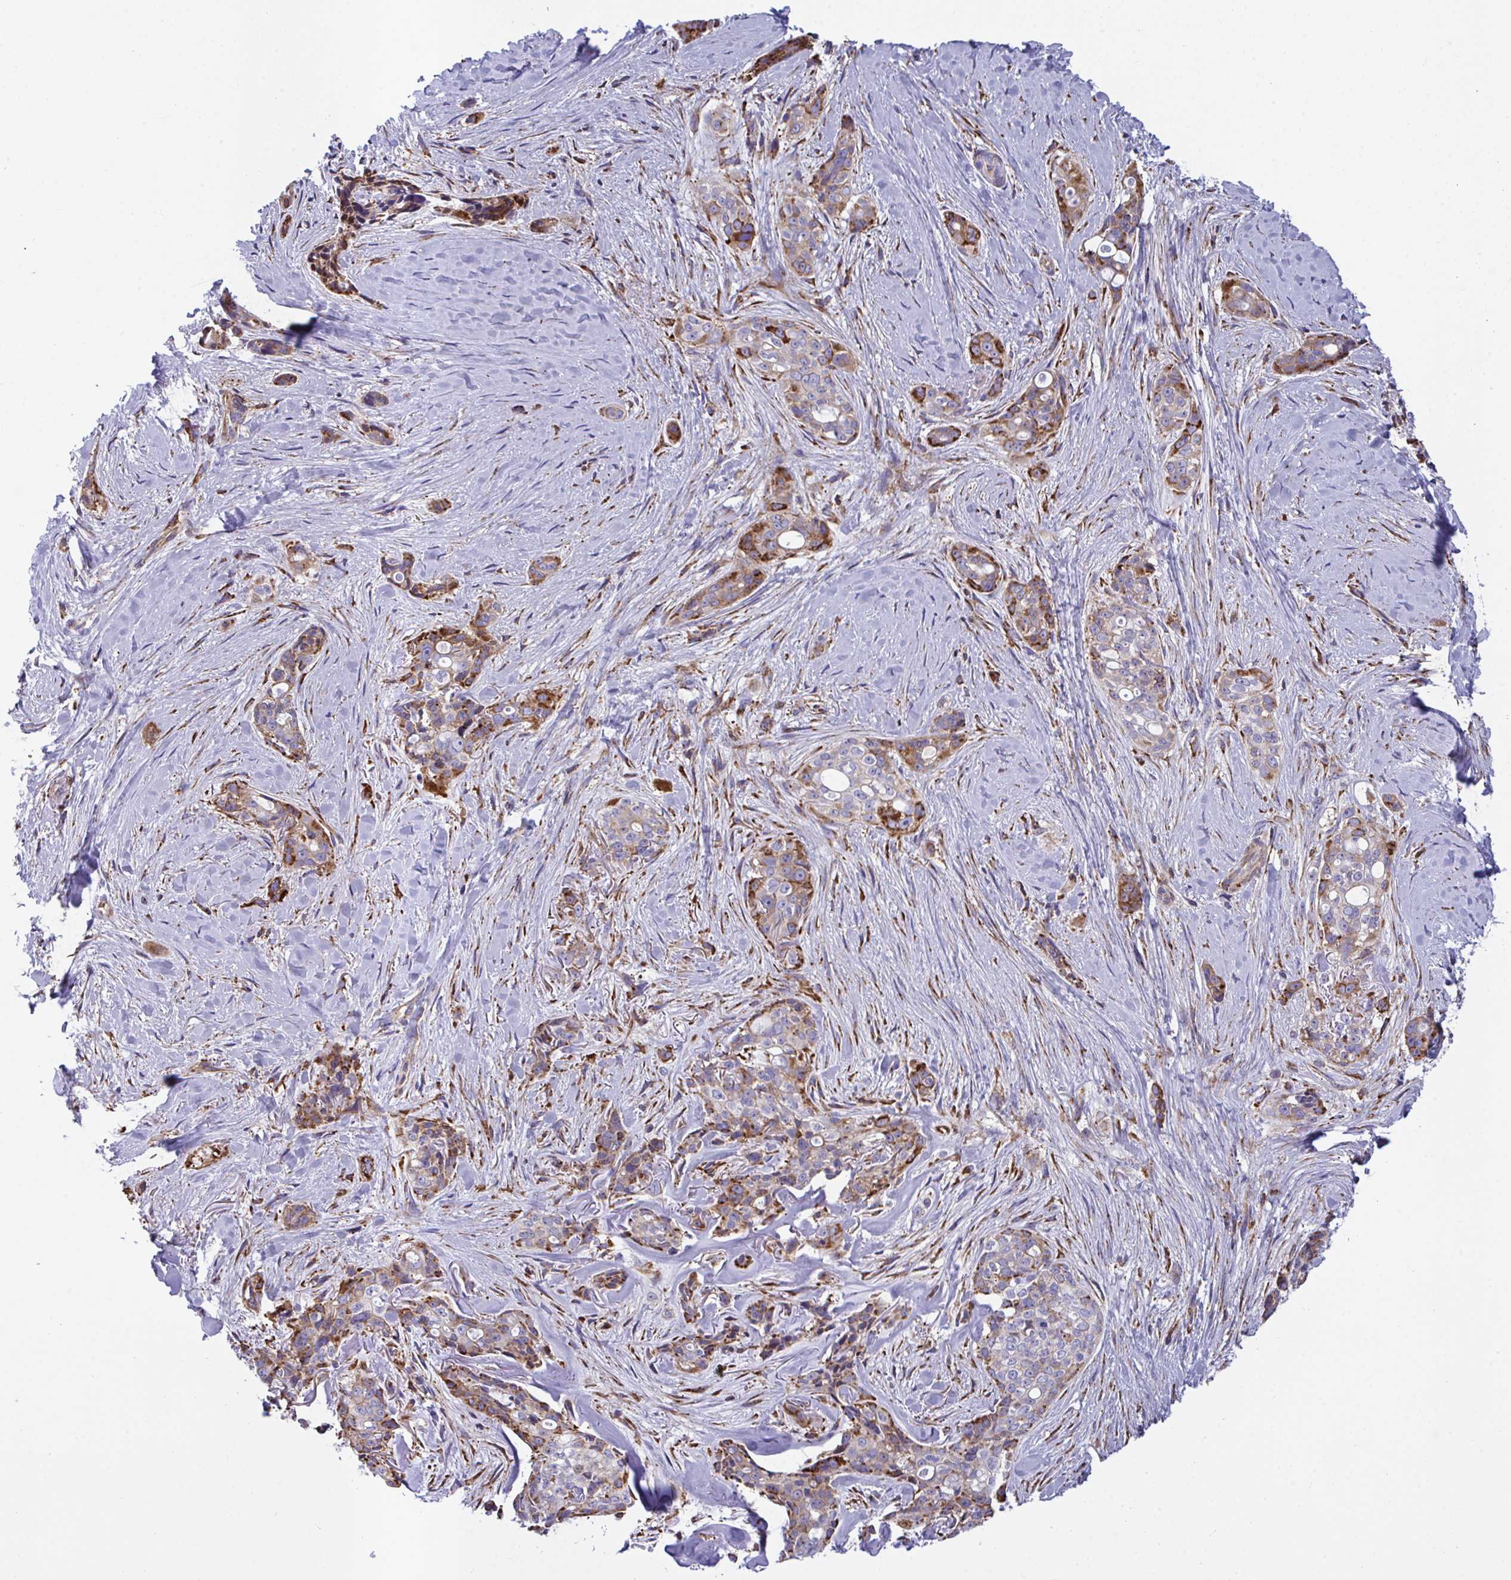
{"staining": {"intensity": "moderate", "quantity": ">75%", "location": "cytoplasmic/membranous"}, "tissue": "skin cancer", "cell_type": "Tumor cells", "image_type": "cancer", "snomed": [{"axis": "morphology", "description": "Basal cell carcinoma"}, {"axis": "topography", "description": "Skin"}], "caption": "Immunohistochemistry photomicrograph of neoplastic tissue: basal cell carcinoma (skin) stained using IHC shows medium levels of moderate protein expression localized specifically in the cytoplasmic/membranous of tumor cells, appearing as a cytoplasmic/membranous brown color.", "gene": "PEAK3", "patient": {"sex": "female", "age": 79}}